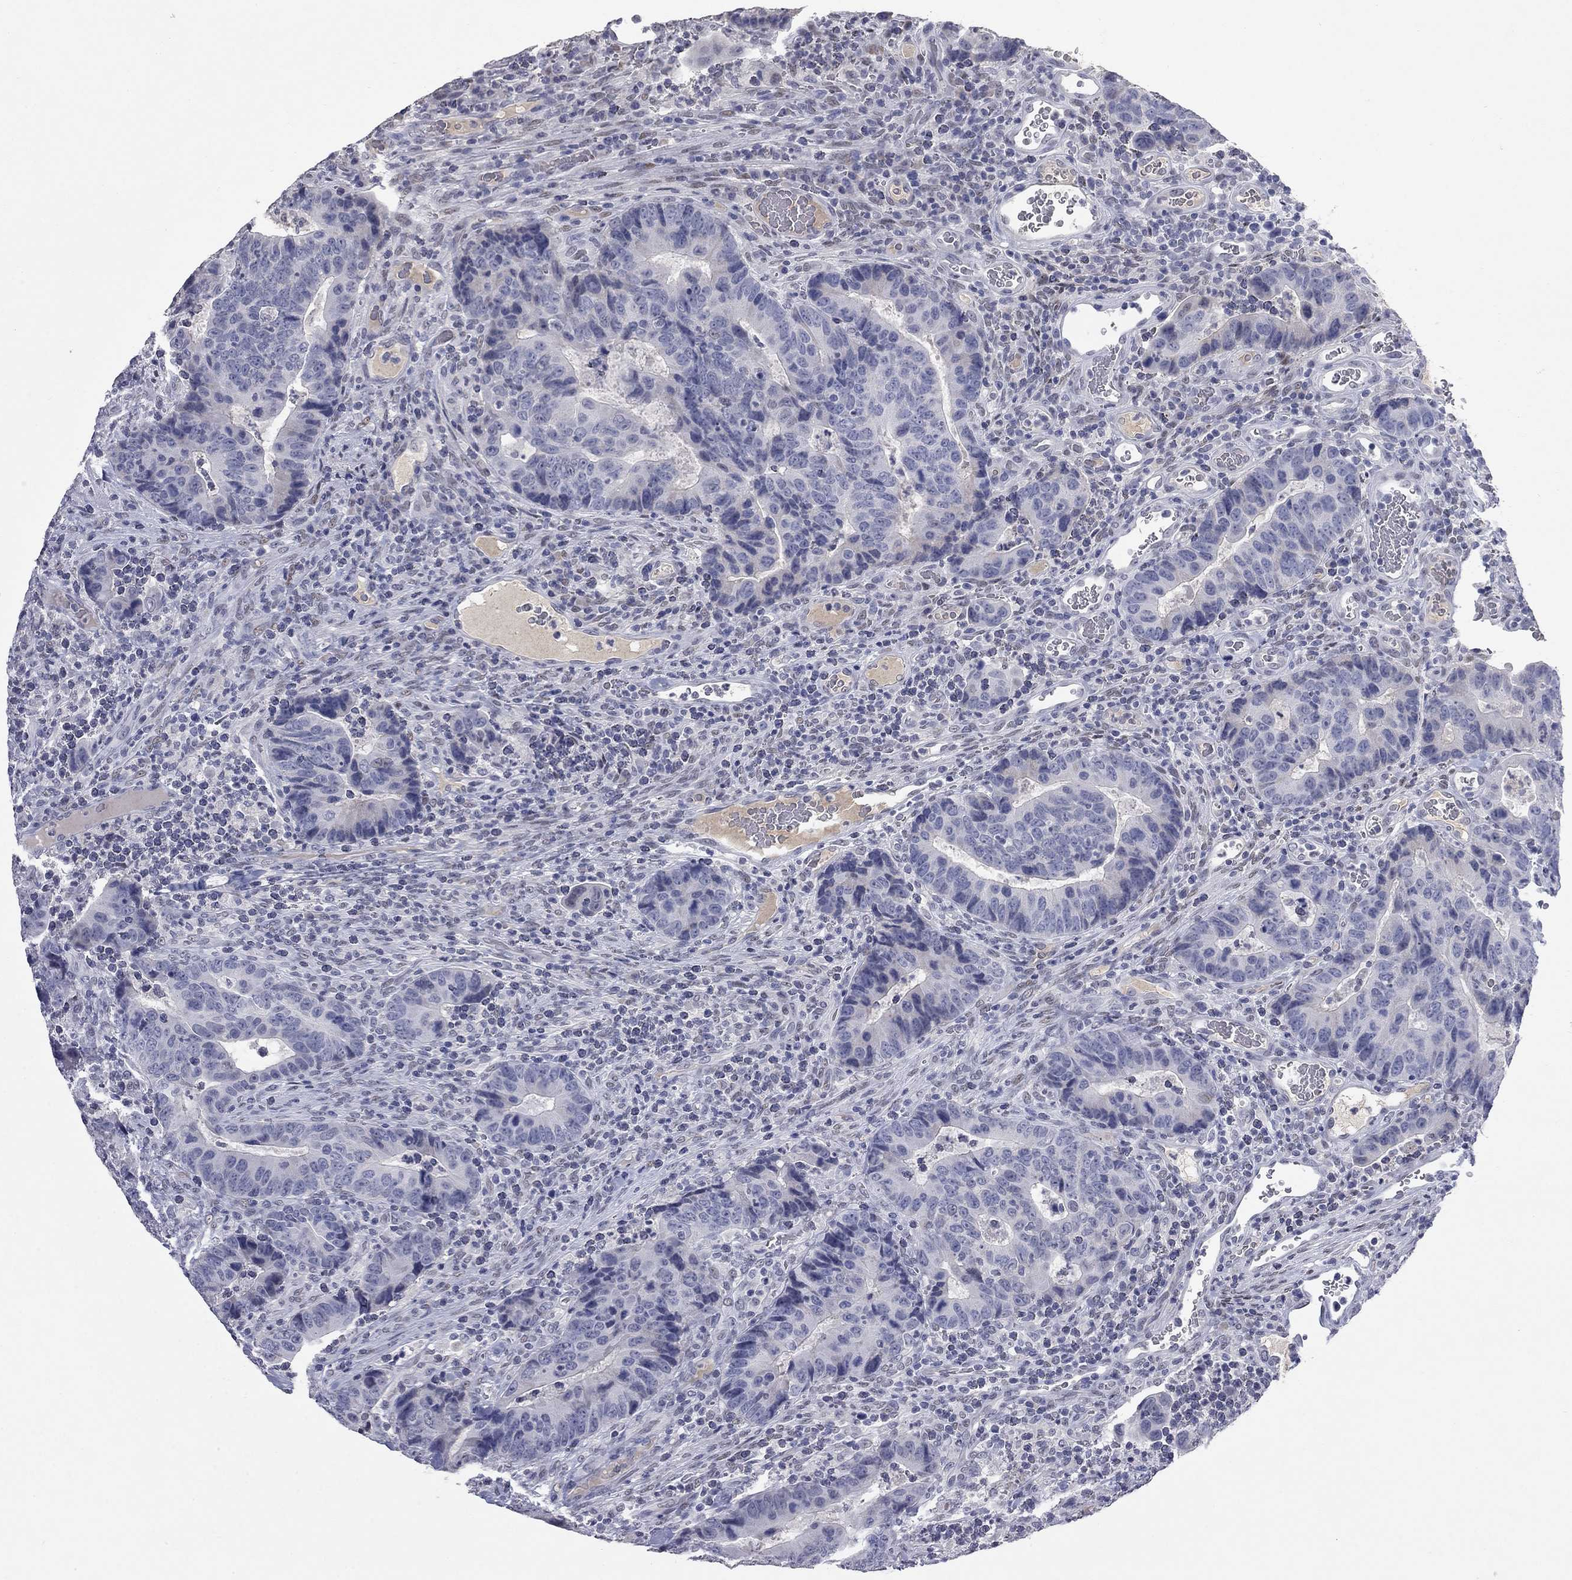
{"staining": {"intensity": "negative", "quantity": "none", "location": "none"}, "tissue": "colorectal cancer", "cell_type": "Tumor cells", "image_type": "cancer", "snomed": [{"axis": "morphology", "description": "Adenocarcinoma, NOS"}, {"axis": "topography", "description": "Colon"}], "caption": "This is an immunohistochemistry image of human colorectal cancer. There is no expression in tumor cells.", "gene": "SLC51A", "patient": {"sex": "female", "age": 56}}